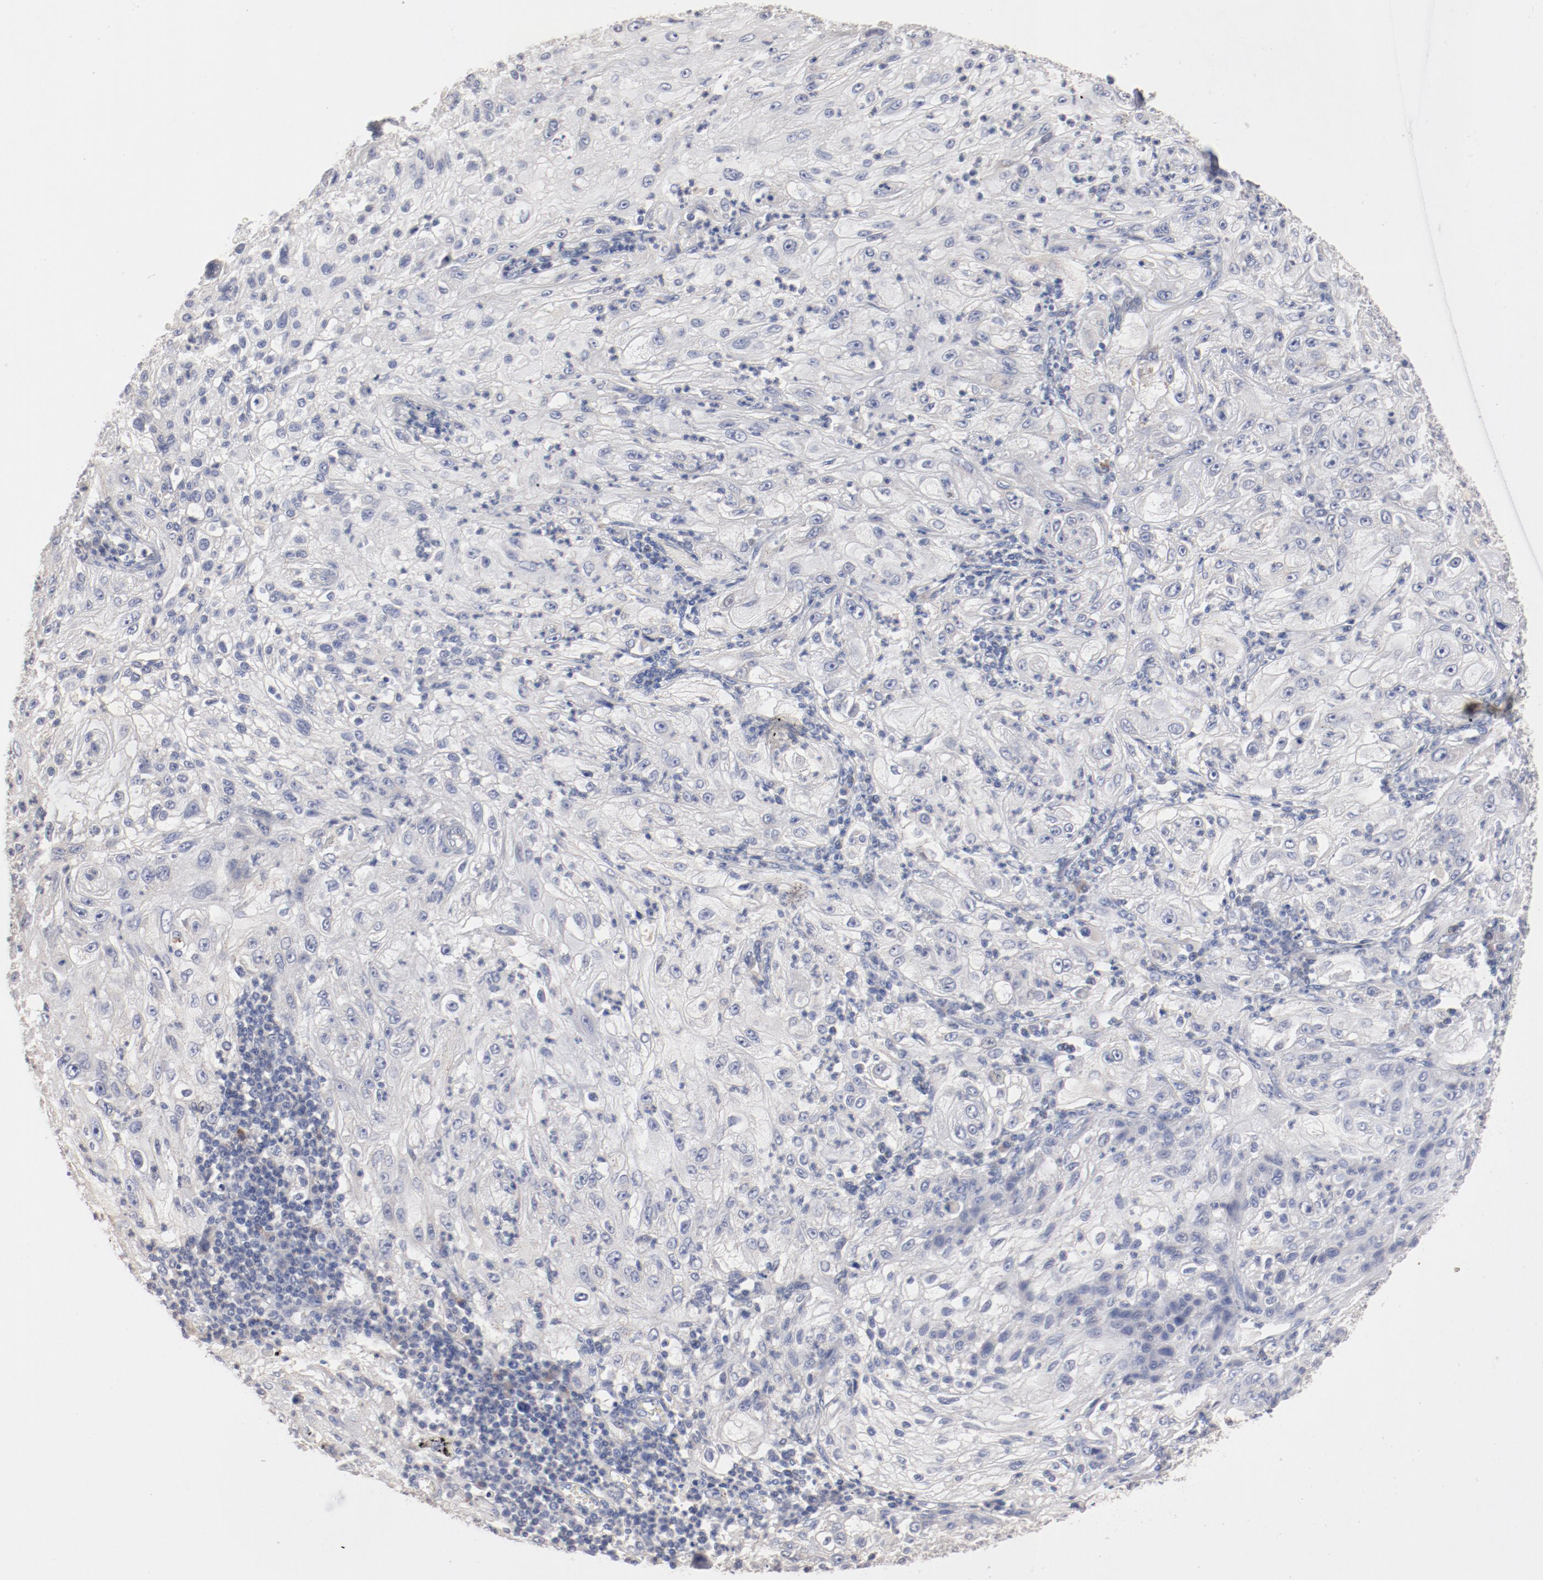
{"staining": {"intensity": "negative", "quantity": "none", "location": "none"}, "tissue": "lung cancer", "cell_type": "Tumor cells", "image_type": "cancer", "snomed": [{"axis": "morphology", "description": "Inflammation, NOS"}, {"axis": "morphology", "description": "Squamous cell carcinoma, NOS"}, {"axis": "topography", "description": "Lymph node"}, {"axis": "topography", "description": "Soft tissue"}, {"axis": "topography", "description": "Lung"}], "caption": "There is no significant positivity in tumor cells of lung cancer. (DAB (3,3'-diaminobenzidine) IHC, high magnification).", "gene": "AK7", "patient": {"sex": "male", "age": 66}}